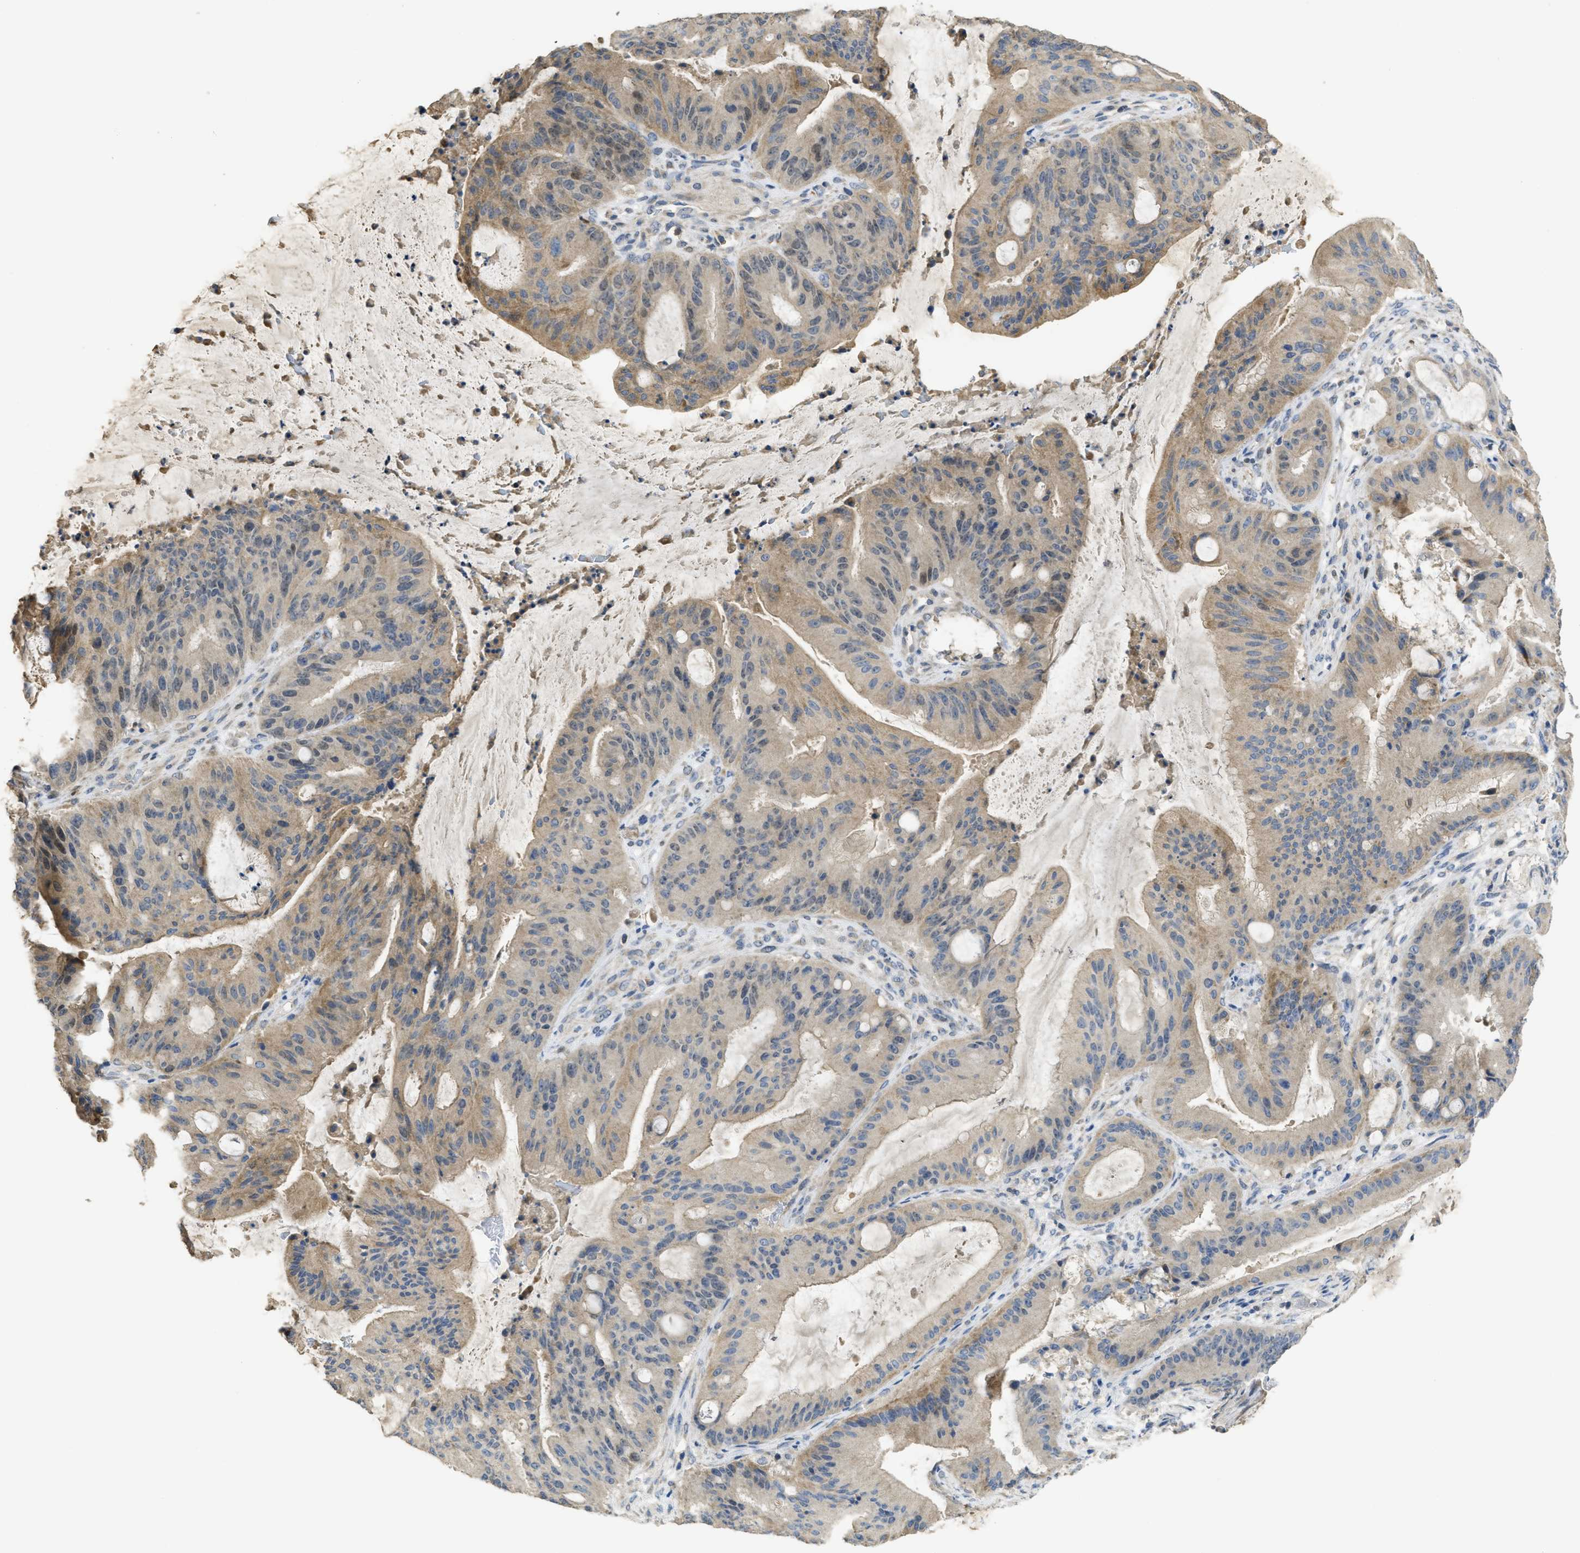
{"staining": {"intensity": "moderate", "quantity": "<25%", "location": "cytoplasmic/membranous"}, "tissue": "liver cancer", "cell_type": "Tumor cells", "image_type": "cancer", "snomed": [{"axis": "morphology", "description": "Normal tissue, NOS"}, {"axis": "morphology", "description": "Cholangiocarcinoma"}, {"axis": "topography", "description": "Liver"}, {"axis": "topography", "description": "Peripheral nerve tissue"}], "caption": "Protein expression analysis of human liver cancer (cholangiocarcinoma) reveals moderate cytoplasmic/membranous positivity in approximately <25% of tumor cells.", "gene": "SFXN2", "patient": {"sex": "female", "age": 73}}